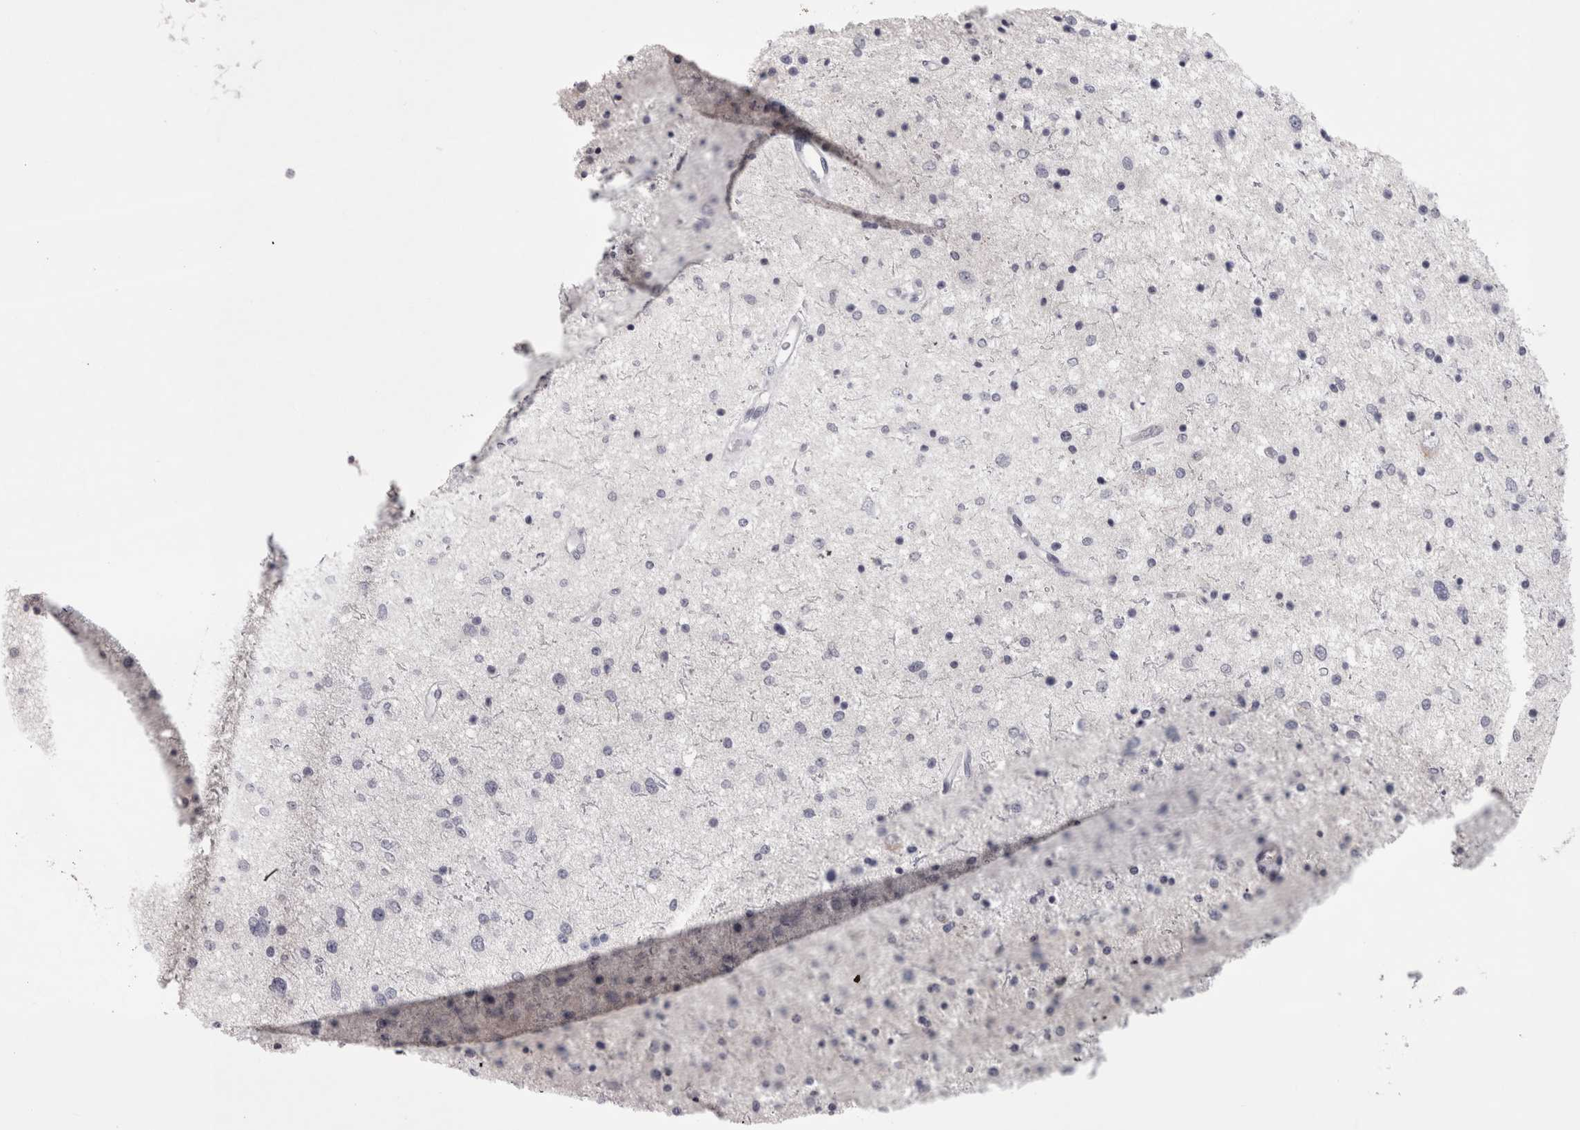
{"staining": {"intensity": "negative", "quantity": "none", "location": "none"}, "tissue": "glioma", "cell_type": "Tumor cells", "image_type": "cancer", "snomed": [{"axis": "morphology", "description": "Glioma, malignant, Low grade"}, {"axis": "topography", "description": "Brain"}], "caption": "Tumor cells are negative for protein expression in human glioma. (IHC, brightfield microscopy, high magnification).", "gene": "SAA4", "patient": {"sex": "female", "age": 37}}